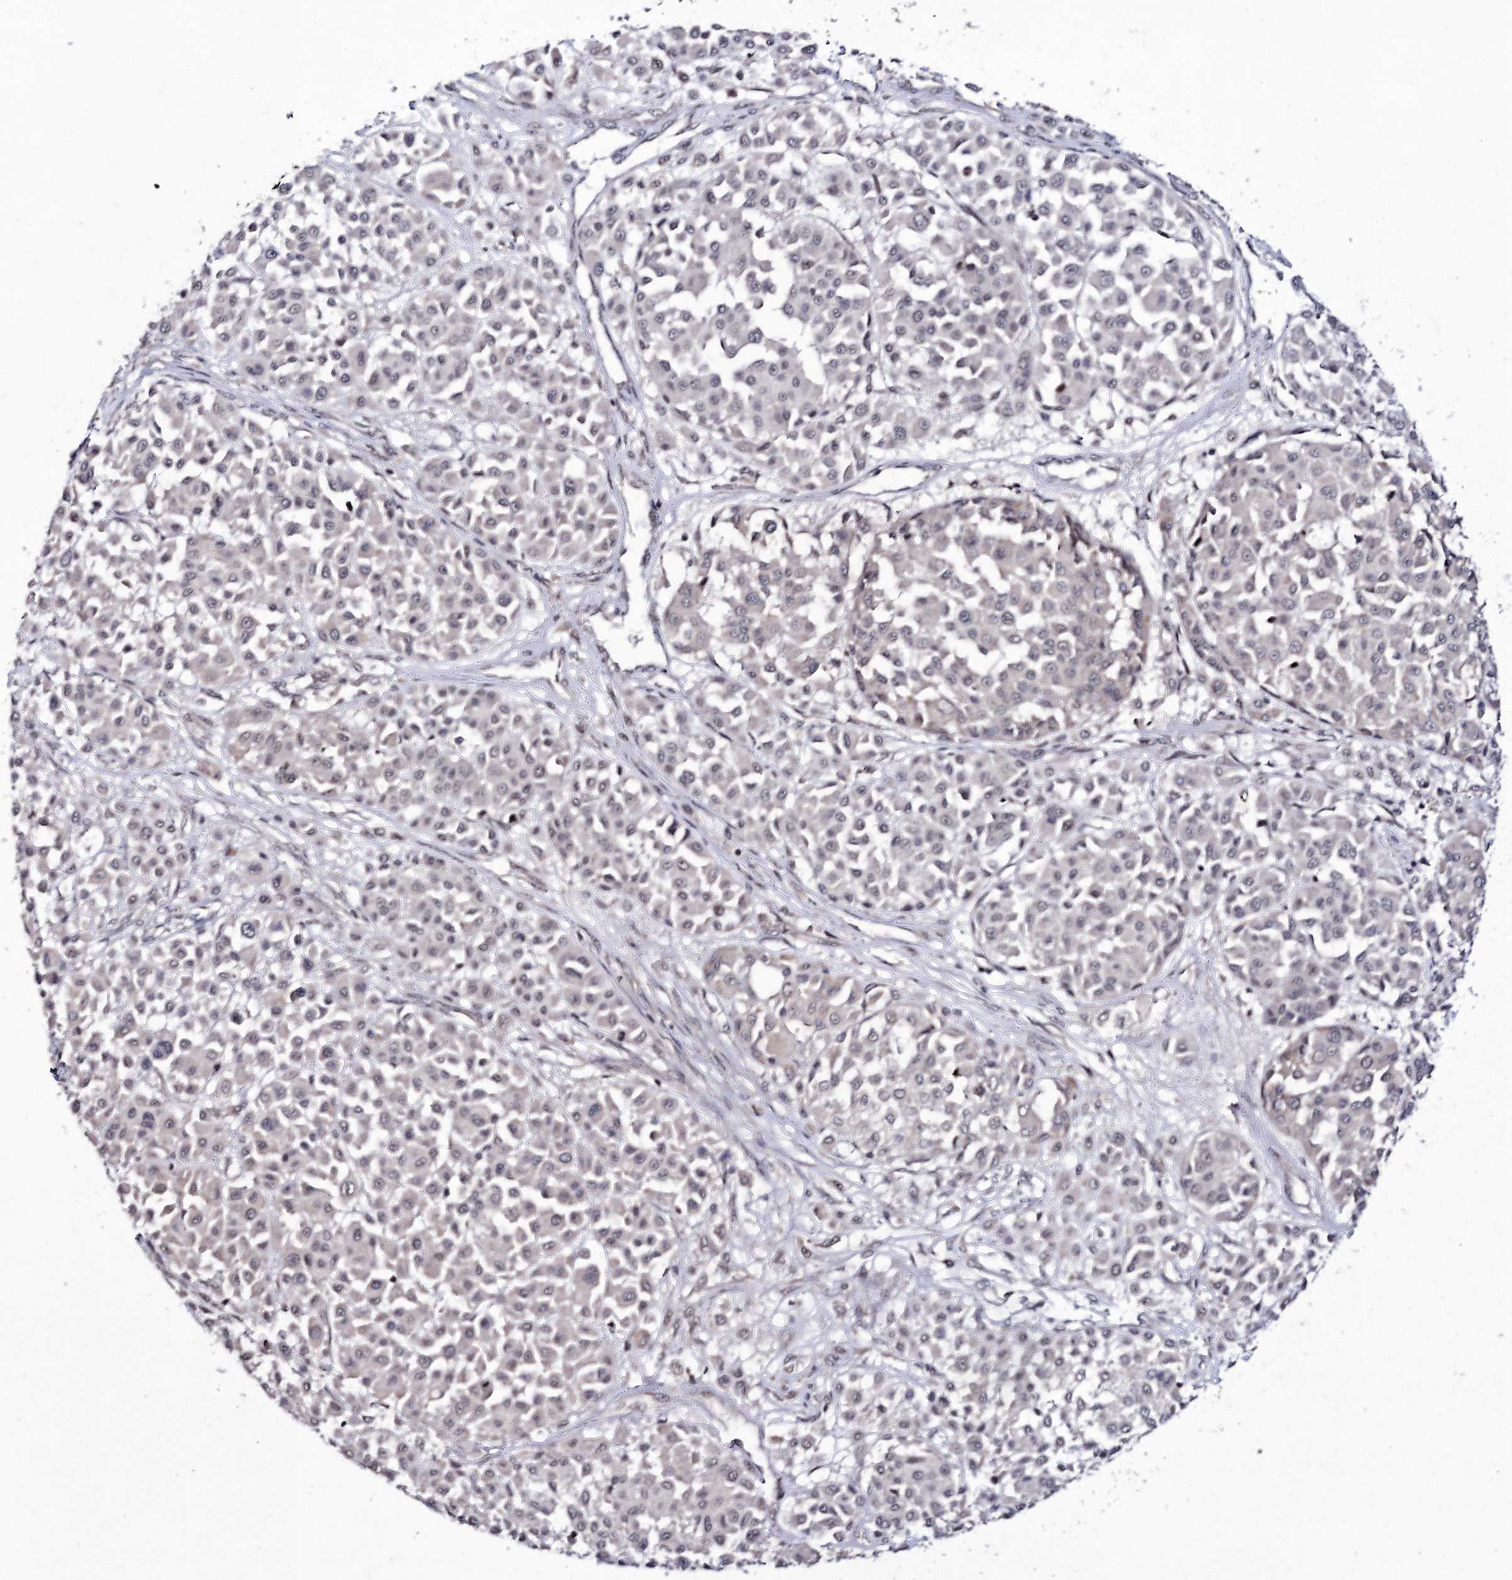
{"staining": {"intensity": "weak", "quantity": "<25%", "location": "nuclear"}, "tissue": "melanoma", "cell_type": "Tumor cells", "image_type": "cancer", "snomed": [{"axis": "morphology", "description": "Malignant melanoma, Metastatic site"}, {"axis": "topography", "description": "Soft tissue"}], "caption": "Histopathology image shows no significant protein expression in tumor cells of melanoma. (DAB (3,3'-diaminobenzidine) immunohistochemistry, high magnification).", "gene": "VGLL4", "patient": {"sex": "male", "age": 41}}